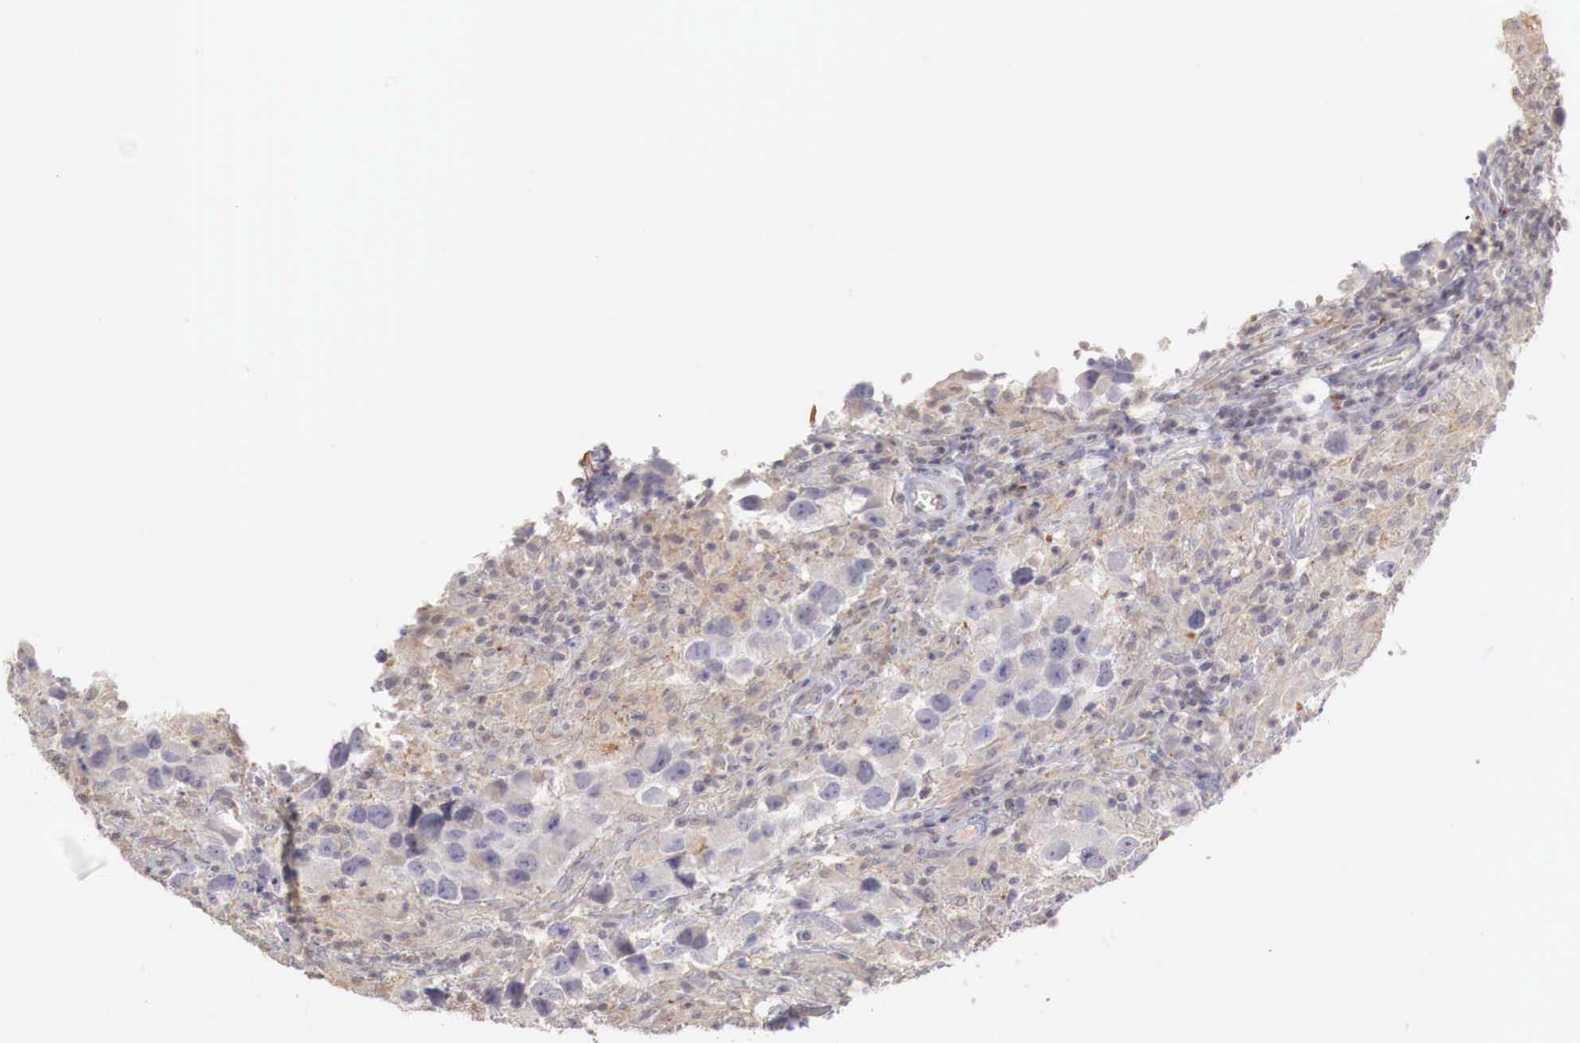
{"staining": {"intensity": "weak", "quantity": ">75%", "location": "cytoplasmic/membranous"}, "tissue": "testis cancer", "cell_type": "Tumor cells", "image_type": "cancer", "snomed": [{"axis": "morphology", "description": "Carcinoma, Embryonal, NOS"}, {"axis": "topography", "description": "Testis"}], "caption": "A histopathology image of embryonal carcinoma (testis) stained for a protein reveals weak cytoplasmic/membranous brown staining in tumor cells.", "gene": "TBC1D9", "patient": {"sex": "male", "age": 21}}